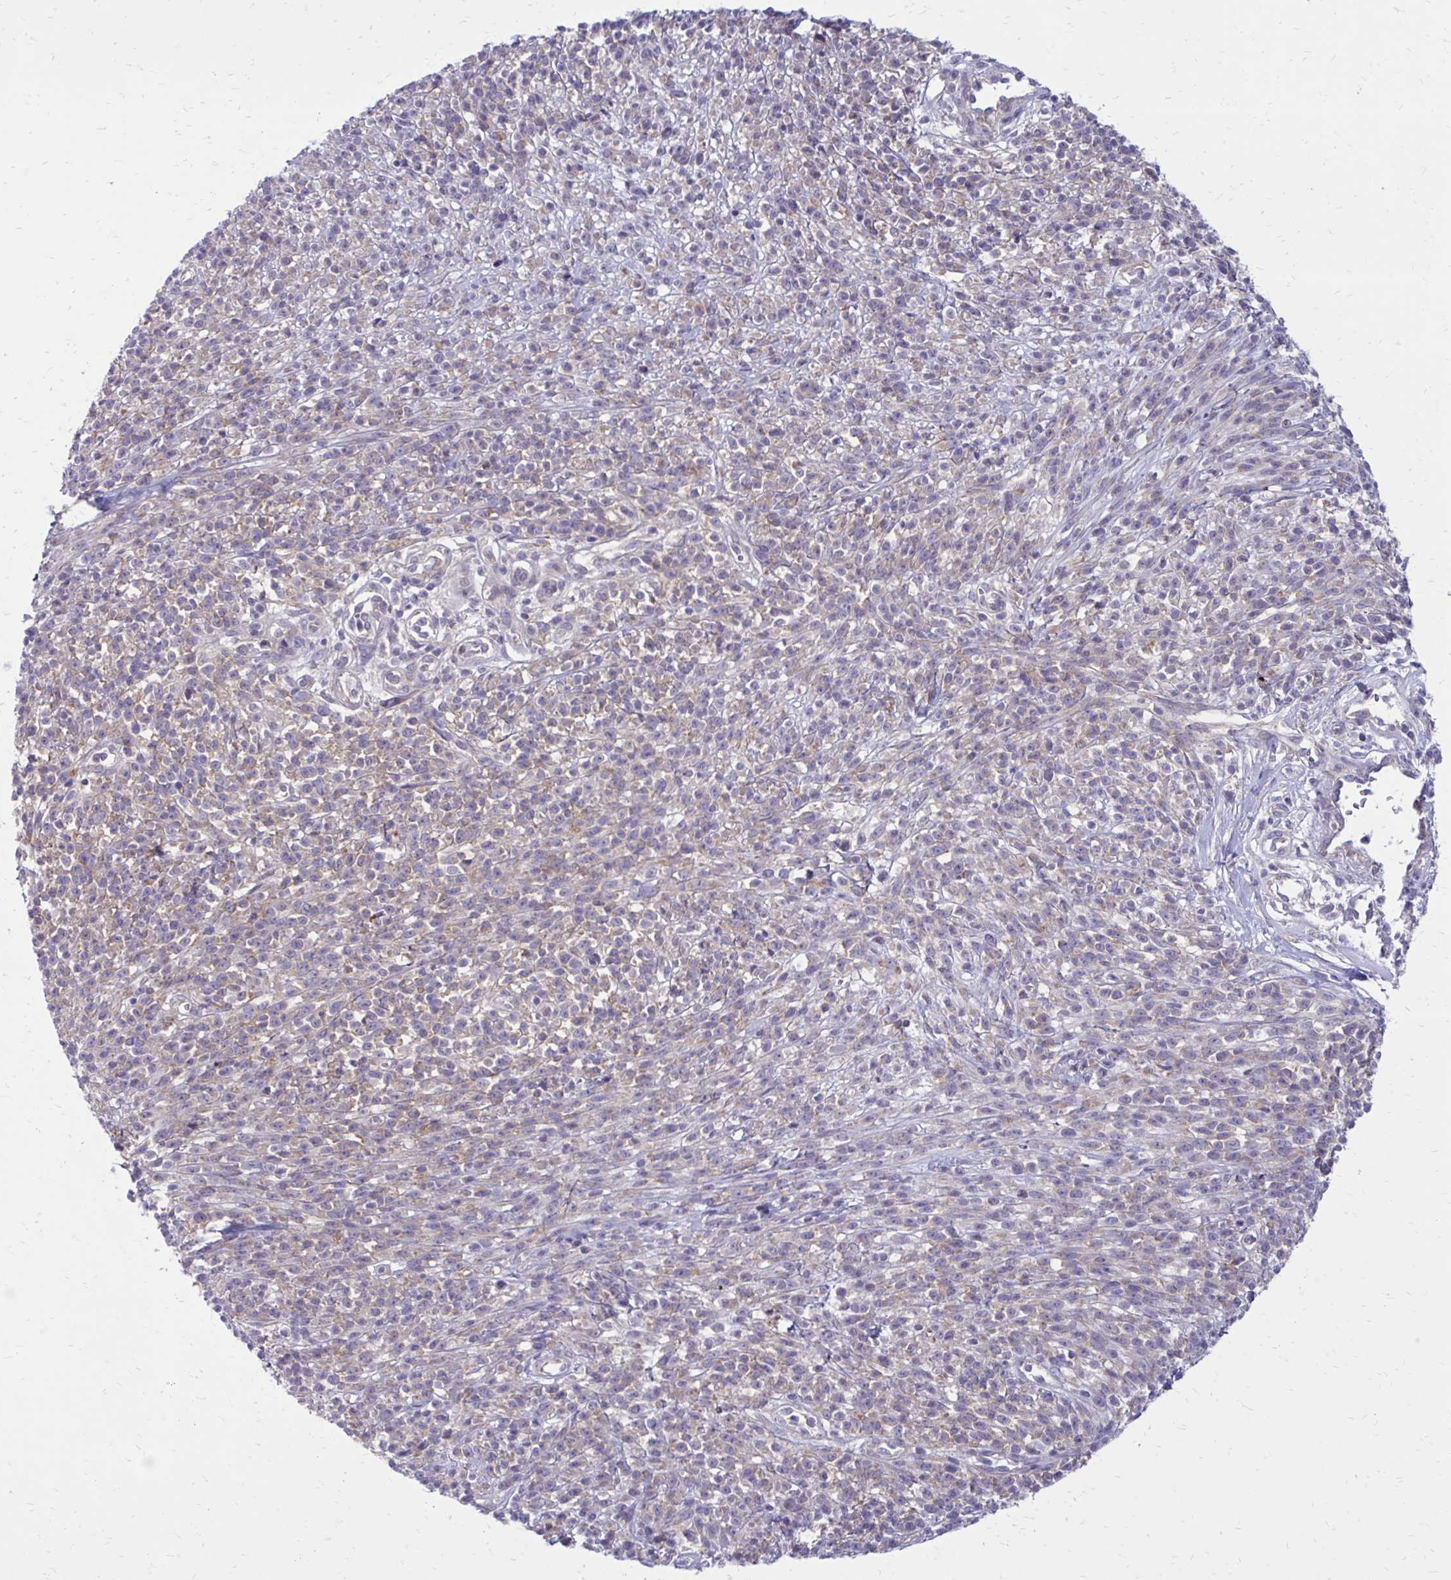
{"staining": {"intensity": "negative", "quantity": "none", "location": "none"}, "tissue": "melanoma", "cell_type": "Tumor cells", "image_type": "cancer", "snomed": [{"axis": "morphology", "description": "Malignant melanoma, NOS"}, {"axis": "topography", "description": "Skin"}, {"axis": "topography", "description": "Skin of trunk"}], "caption": "Human malignant melanoma stained for a protein using immunohistochemistry (IHC) reveals no positivity in tumor cells.", "gene": "GIGYF2", "patient": {"sex": "male", "age": 74}}